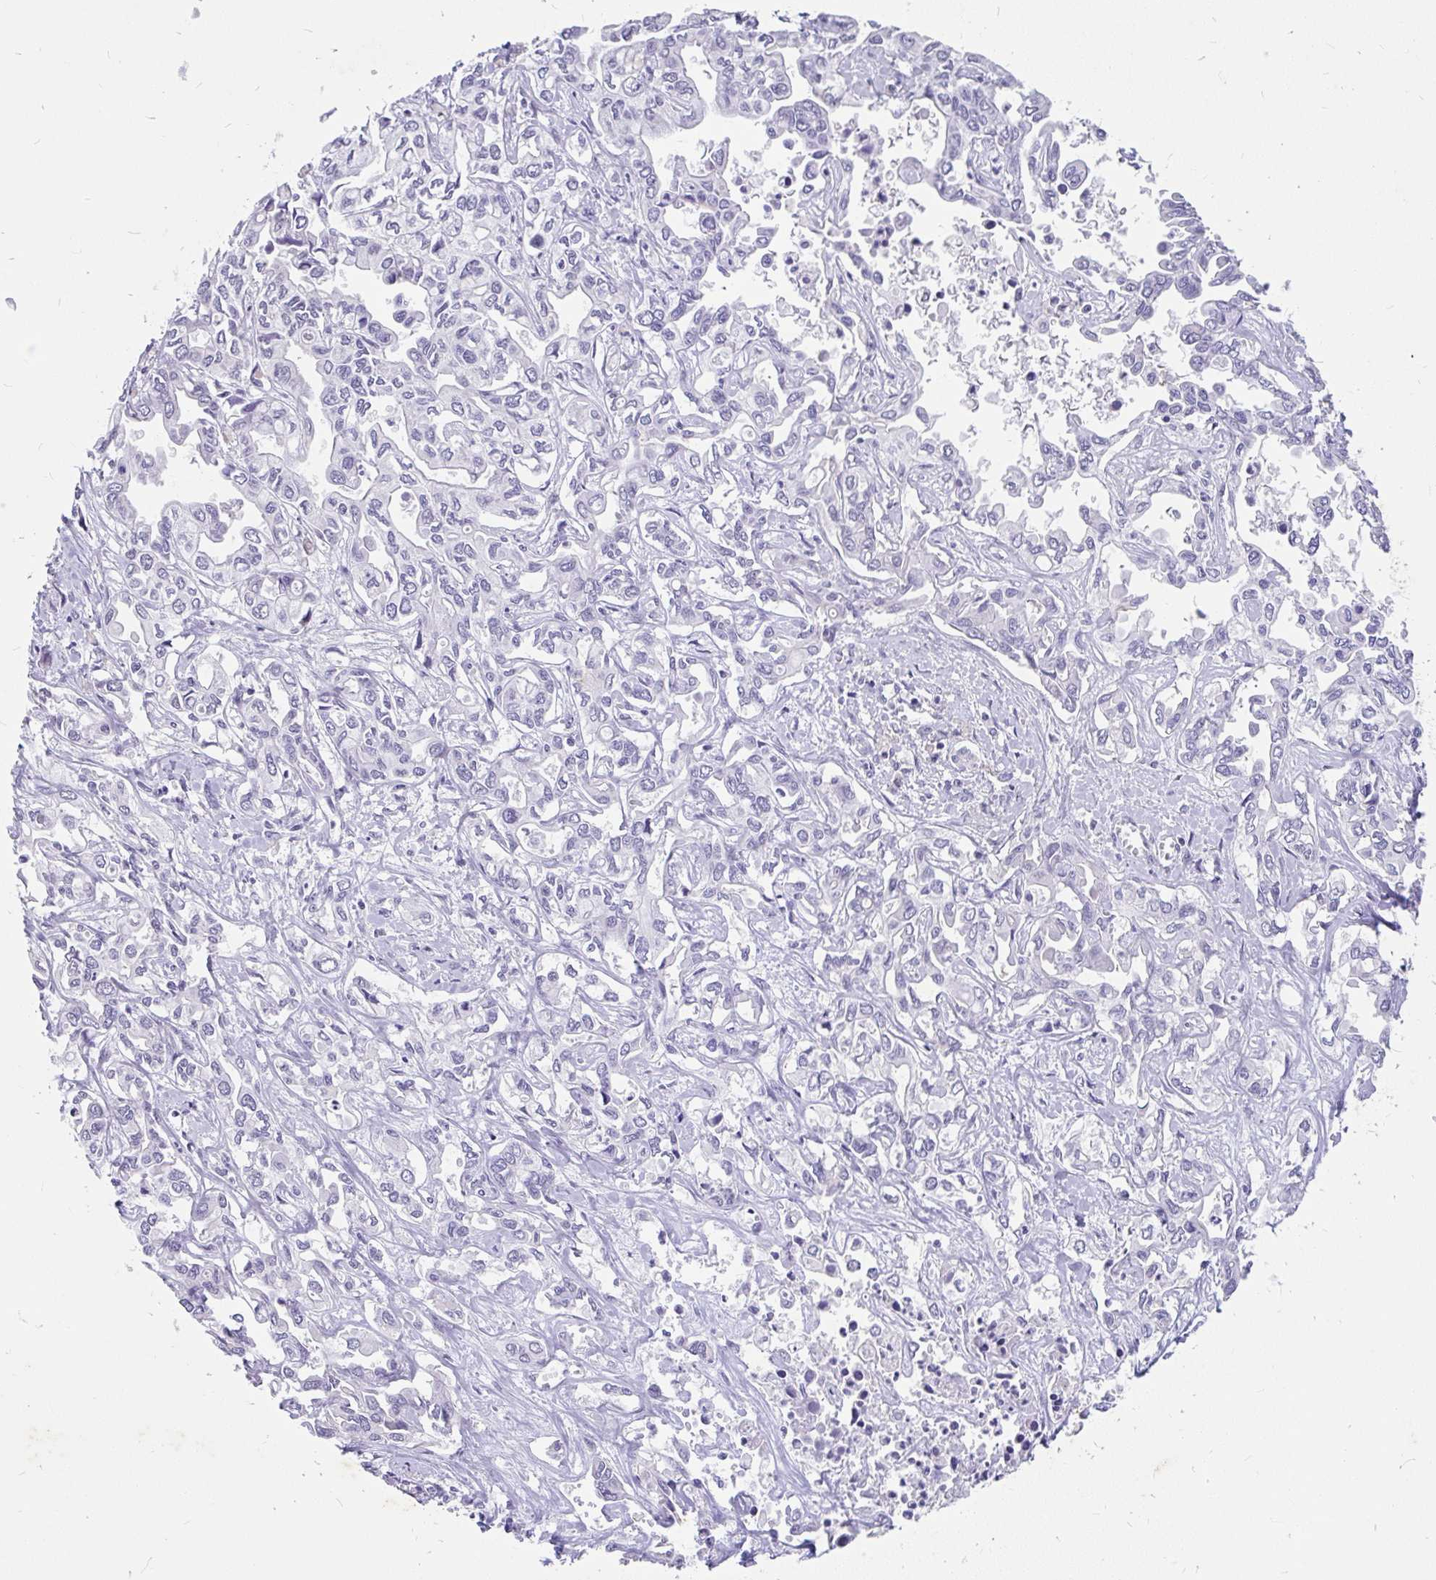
{"staining": {"intensity": "negative", "quantity": "none", "location": "none"}, "tissue": "liver cancer", "cell_type": "Tumor cells", "image_type": "cancer", "snomed": [{"axis": "morphology", "description": "Cholangiocarcinoma"}, {"axis": "topography", "description": "Liver"}], "caption": "The micrograph shows no staining of tumor cells in liver cholangiocarcinoma.", "gene": "EML5", "patient": {"sex": "female", "age": 64}}